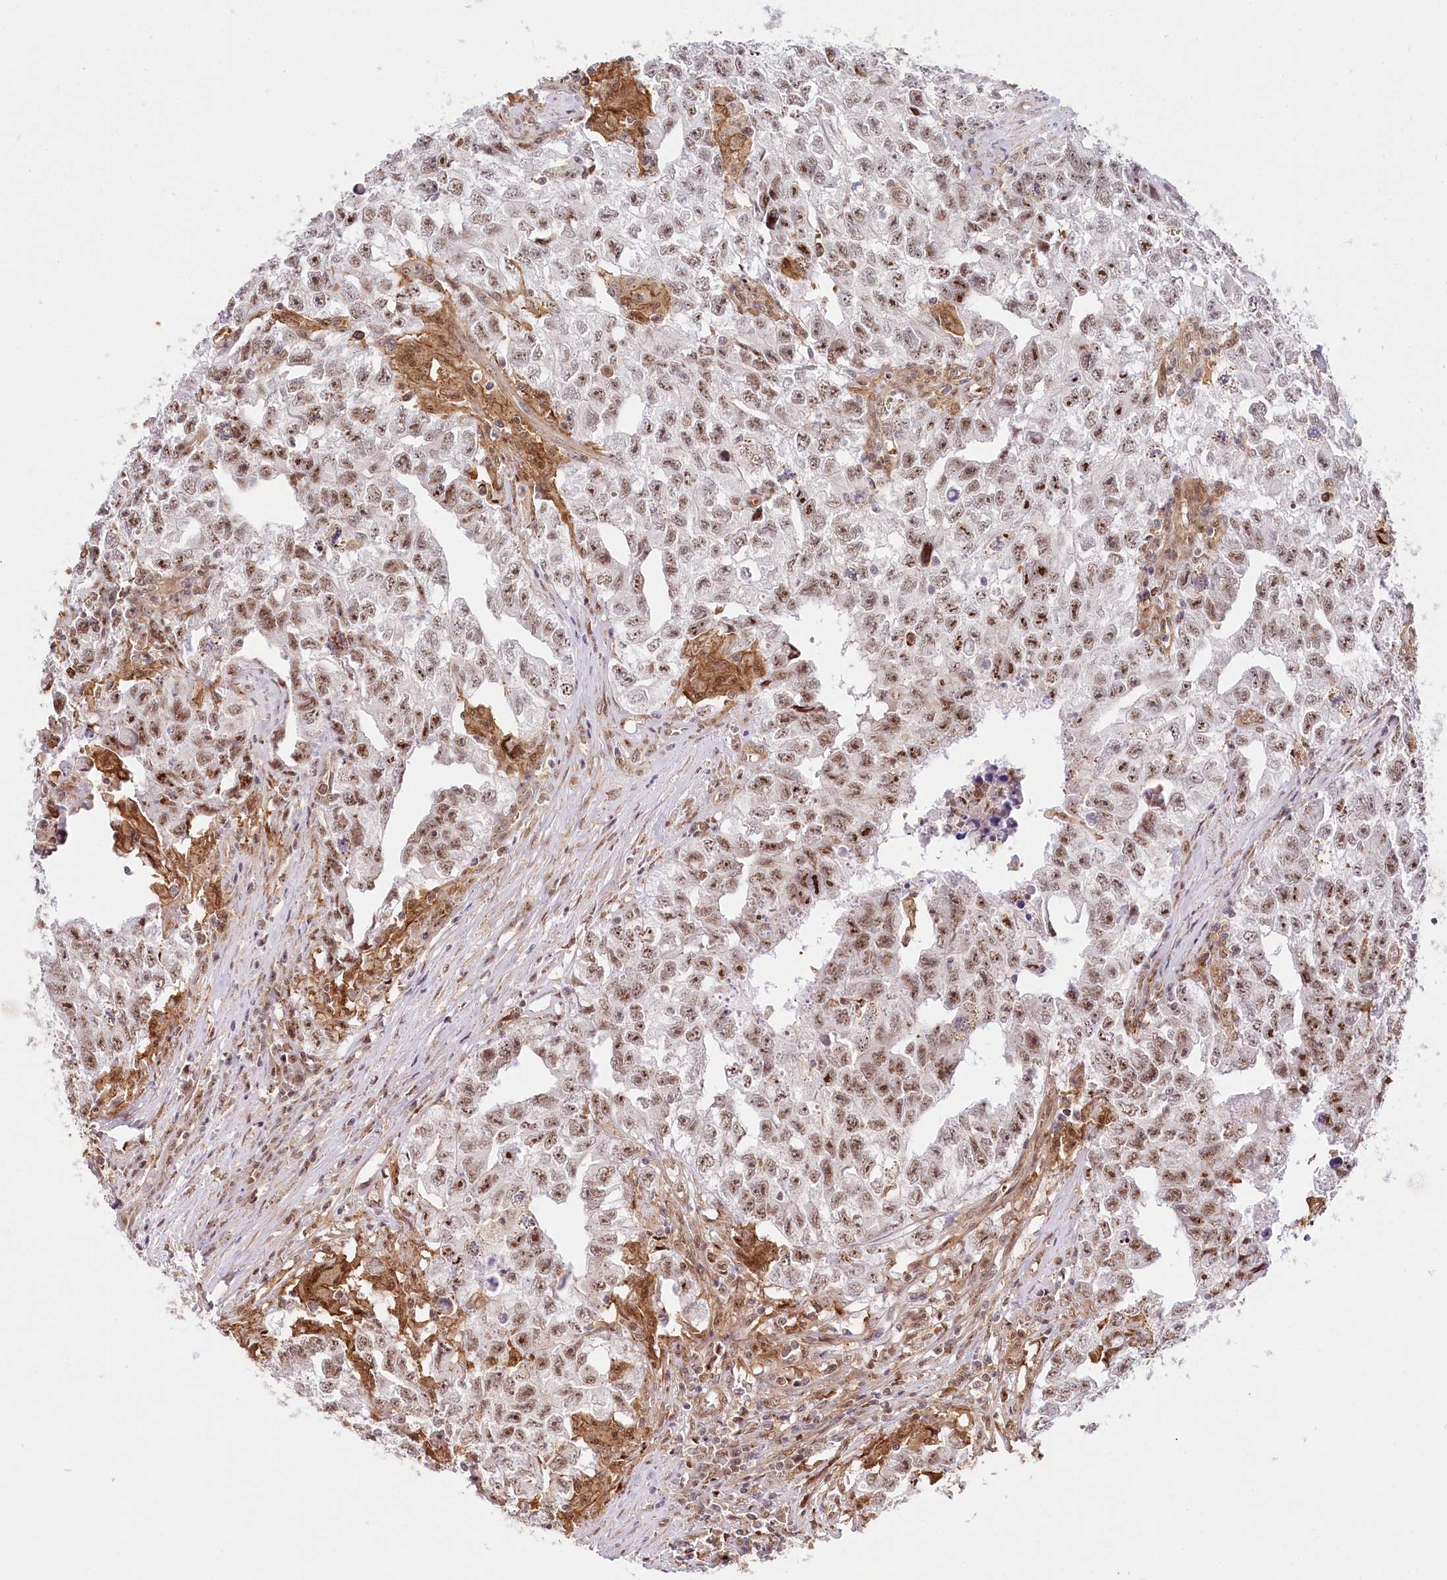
{"staining": {"intensity": "moderate", "quantity": ">75%", "location": "nuclear"}, "tissue": "testis cancer", "cell_type": "Tumor cells", "image_type": "cancer", "snomed": [{"axis": "morphology", "description": "Seminoma, NOS"}, {"axis": "morphology", "description": "Carcinoma, Embryonal, NOS"}, {"axis": "topography", "description": "Testis"}], "caption": "About >75% of tumor cells in testis cancer reveal moderate nuclear protein positivity as visualized by brown immunohistochemical staining.", "gene": "TUBGCP2", "patient": {"sex": "male", "age": 43}}